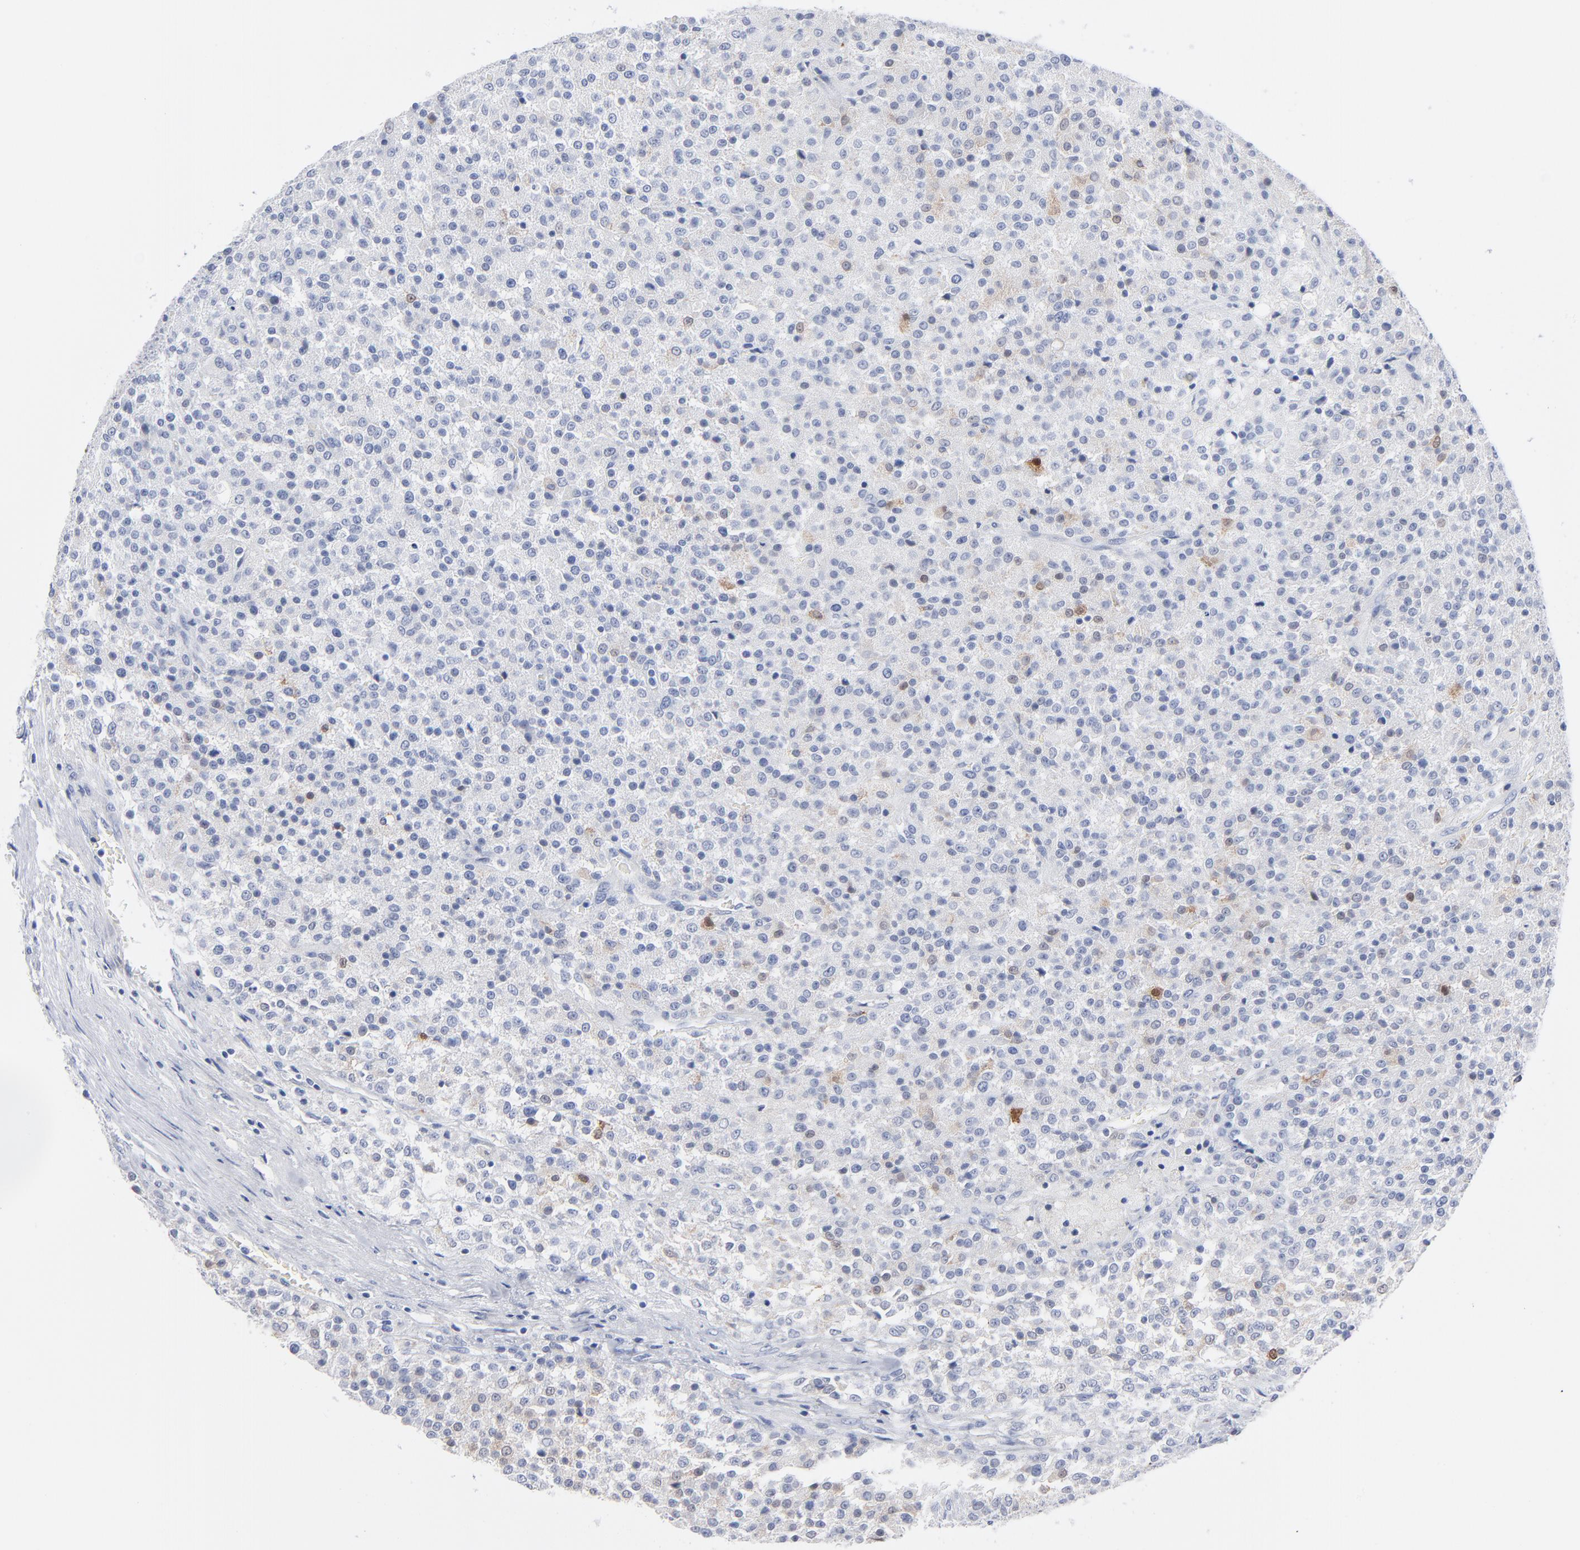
{"staining": {"intensity": "weak", "quantity": "<25%", "location": "cytoplasmic/membranous,nuclear"}, "tissue": "testis cancer", "cell_type": "Tumor cells", "image_type": "cancer", "snomed": [{"axis": "morphology", "description": "Seminoma, NOS"}, {"axis": "topography", "description": "Testis"}], "caption": "DAB (3,3'-diaminobenzidine) immunohistochemical staining of seminoma (testis) displays no significant positivity in tumor cells. The staining was performed using DAB (3,3'-diaminobenzidine) to visualize the protein expression in brown, while the nuclei were stained in blue with hematoxylin (Magnification: 20x).", "gene": "CHCHD10", "patient": {"sex": "male", "age": 59}}